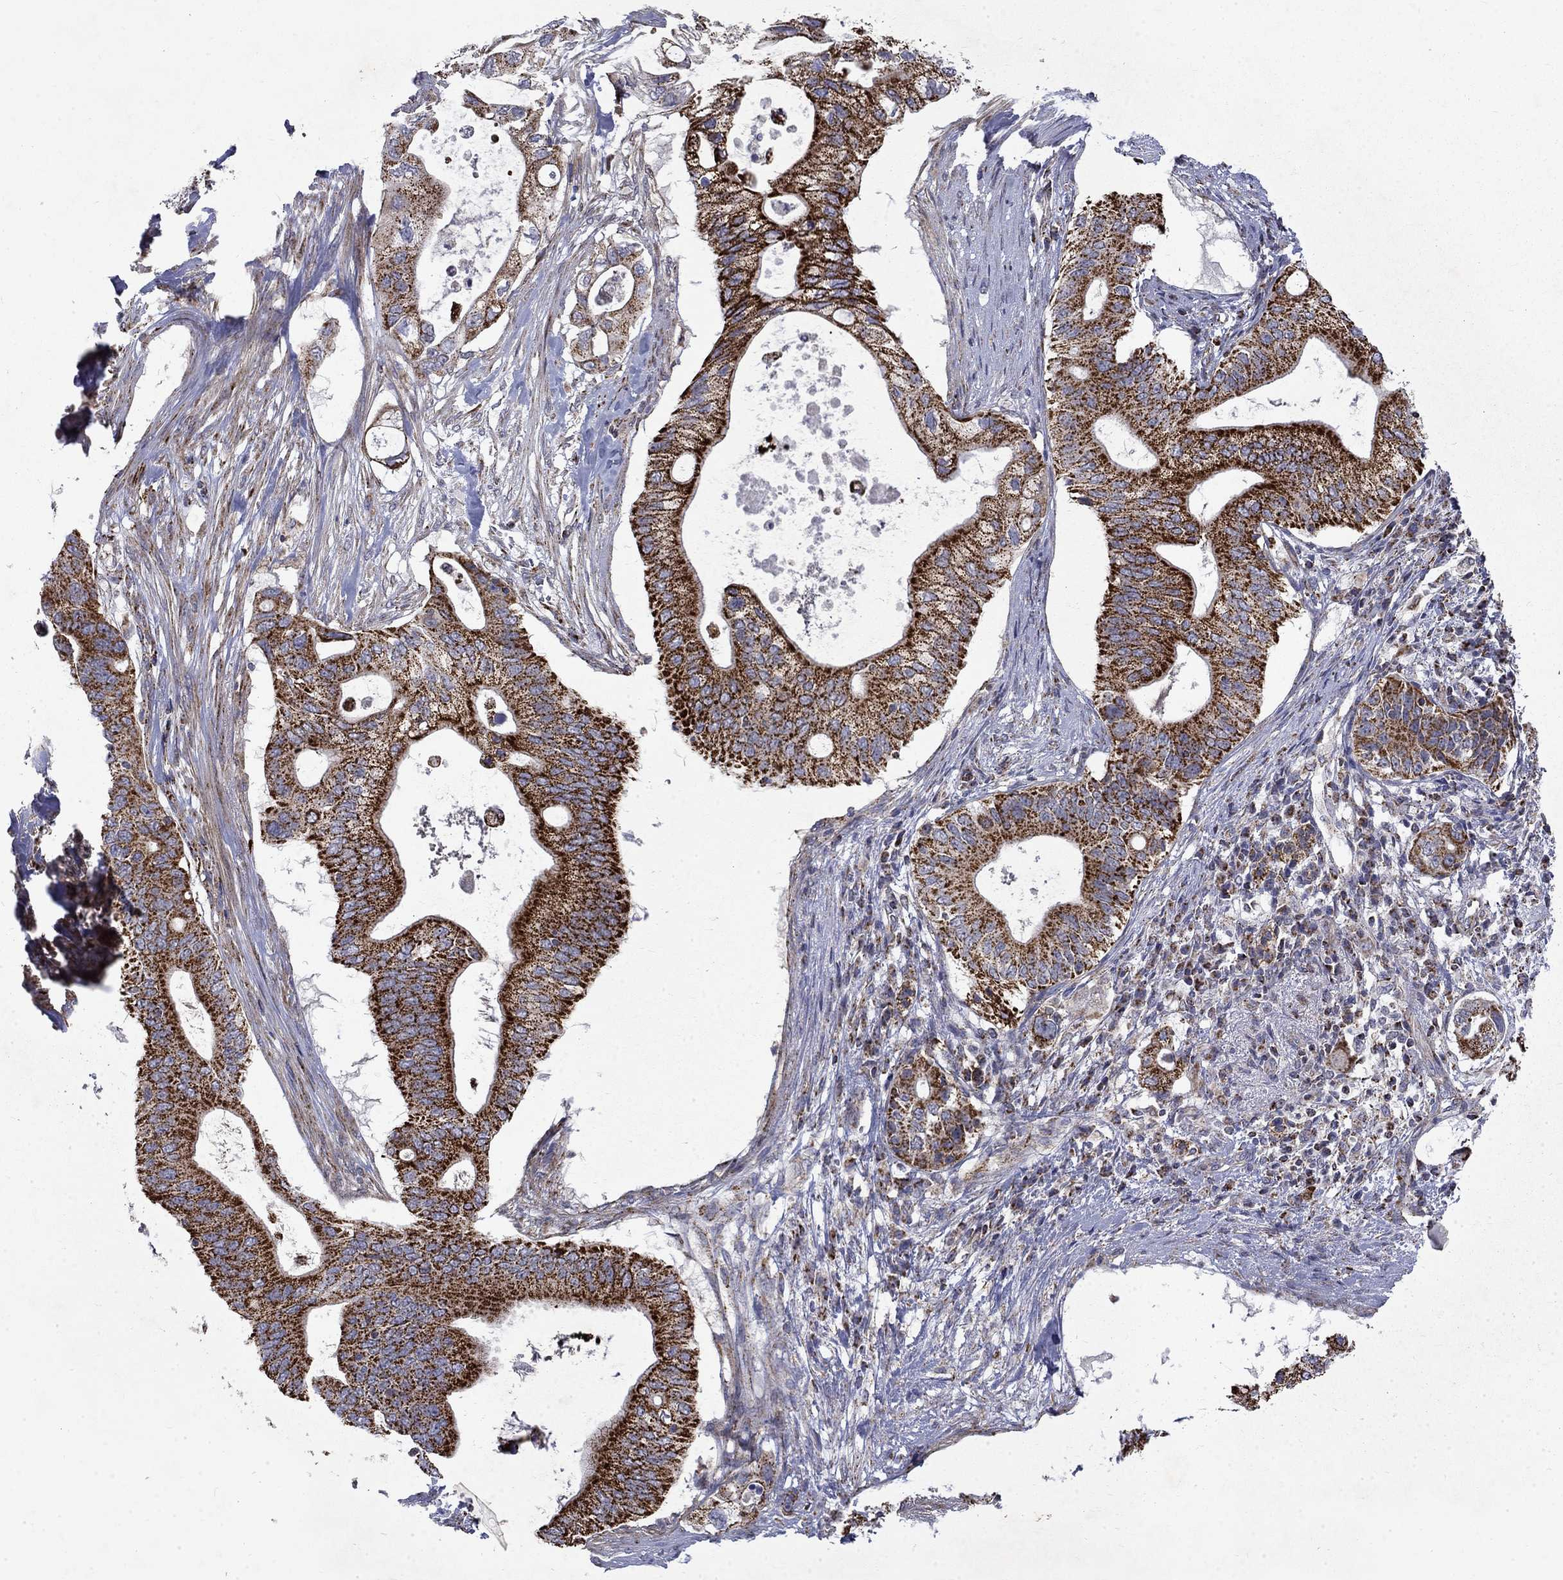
{"staining": {"intensity": "strong", "quantity": ">75%", "location": "cytoplasmic/membranous"}, "tissue": "pancreatic cancer", "cell_type": "Tumor cells", "image_type": "cancer", "snomed": [{"axis": "morphology", "description": "Adenocarcinoma, NOS"}, {"axis": "topography", "description": "Pancreas"}], "caption": "DAB immunohistochemical staining of pancreatic cancer (adenocarcinoma) demonstrates strong cytoplasmic/membranous protein staining in about >75% of tumor cells.", "gene": "PCBP3", "patient": {"sex": "female", "age": 72}}